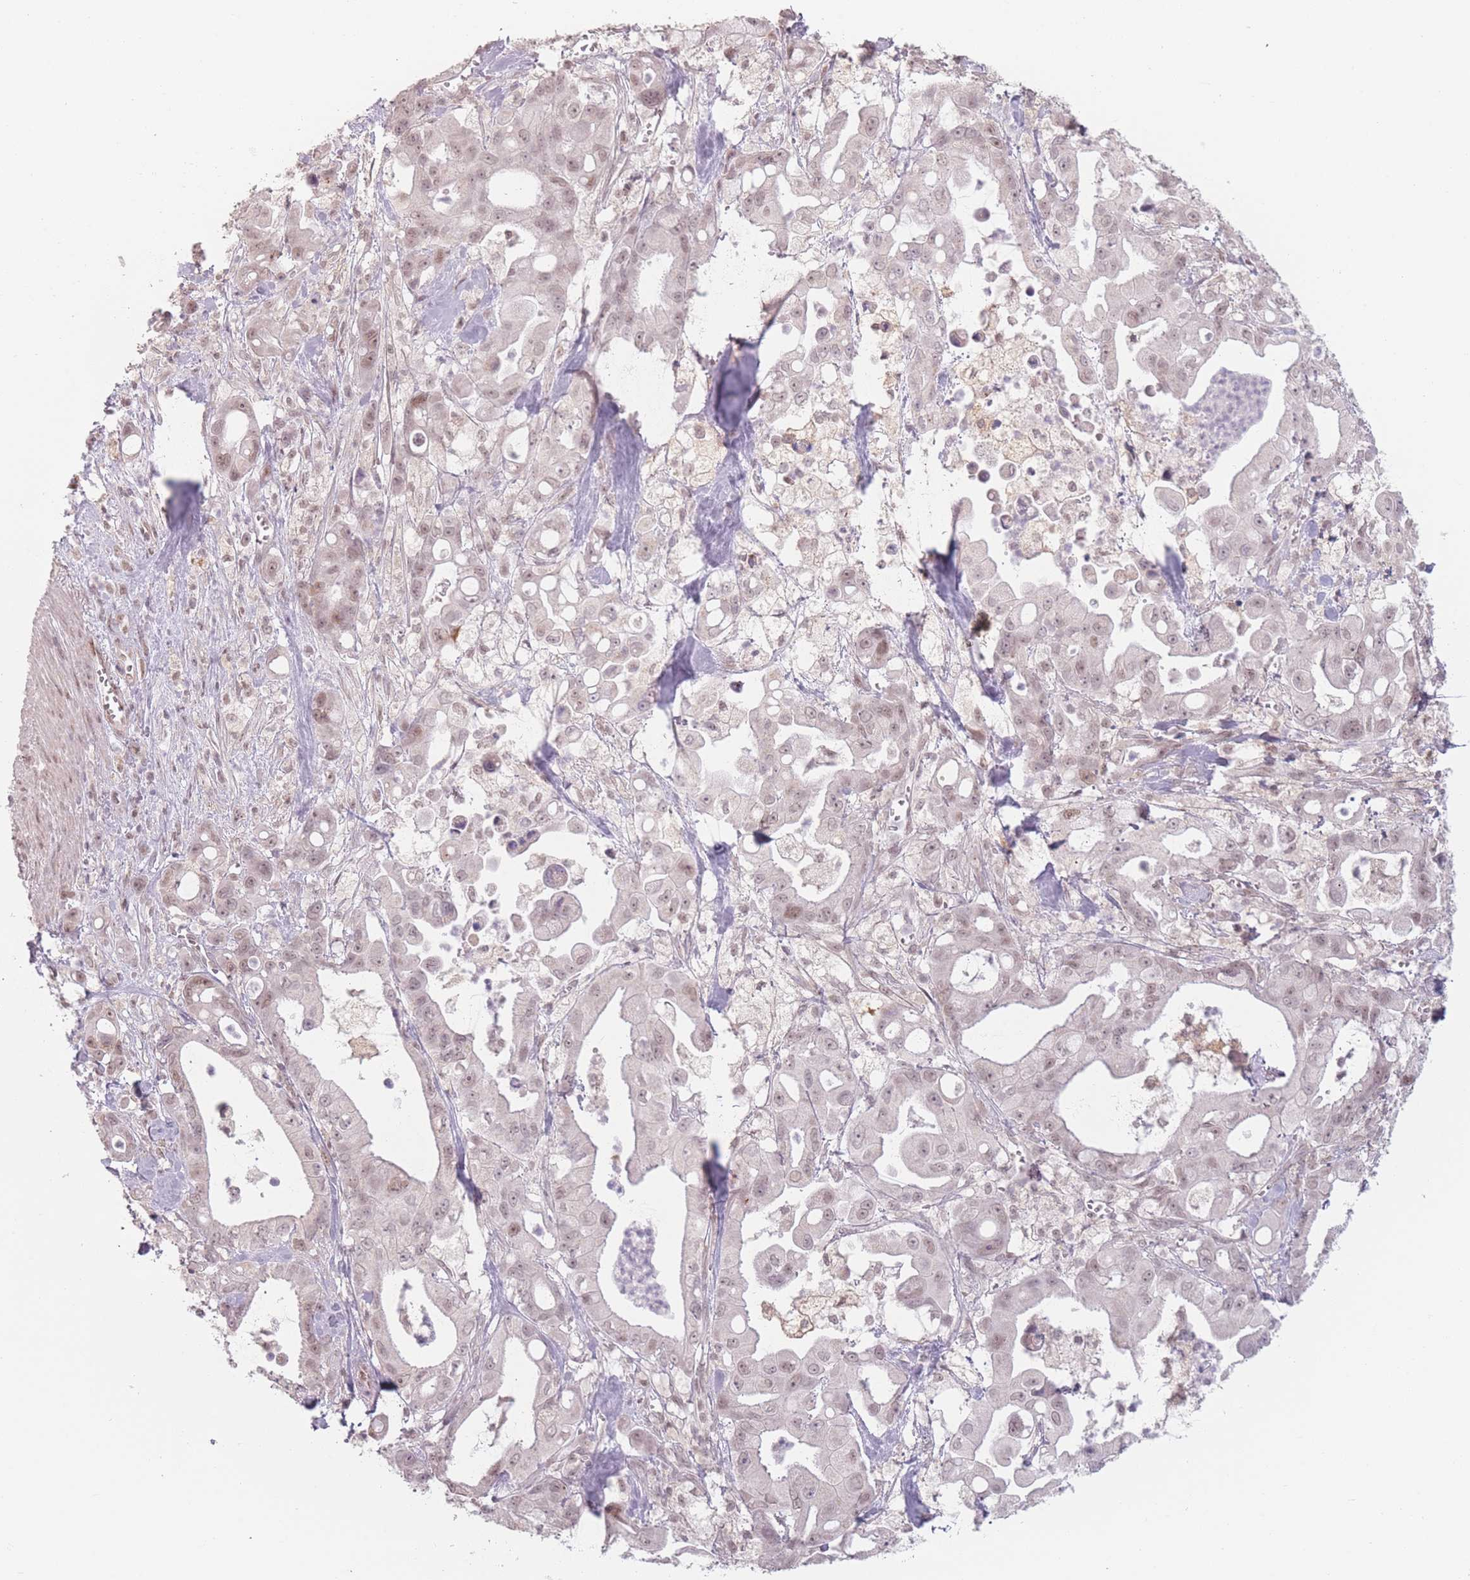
{"staining": {"intensity": "moderate", "quantity": "25%-75%", "location": "nuclear"}, "tissue": "pancreatic cancer", "cell_type": "Tumor cells", "image_type": "cancer", "snomed": [{"axis": "morphology", "description": "Adenocarcinoma, NOS"}, {"axis": "topography", "description": "Pancreas"}], "caption": "IHC micrograph of neoplastic tissue: human pancreatic cancer stained using immunohistochemistry shows medium levels of moderate protein expression localized specifically in the nuclear of tumor cells, appearing as a nuclear brown color.", "gene": "OR10C1", "patient": {"sex": "male", "age": 68}}